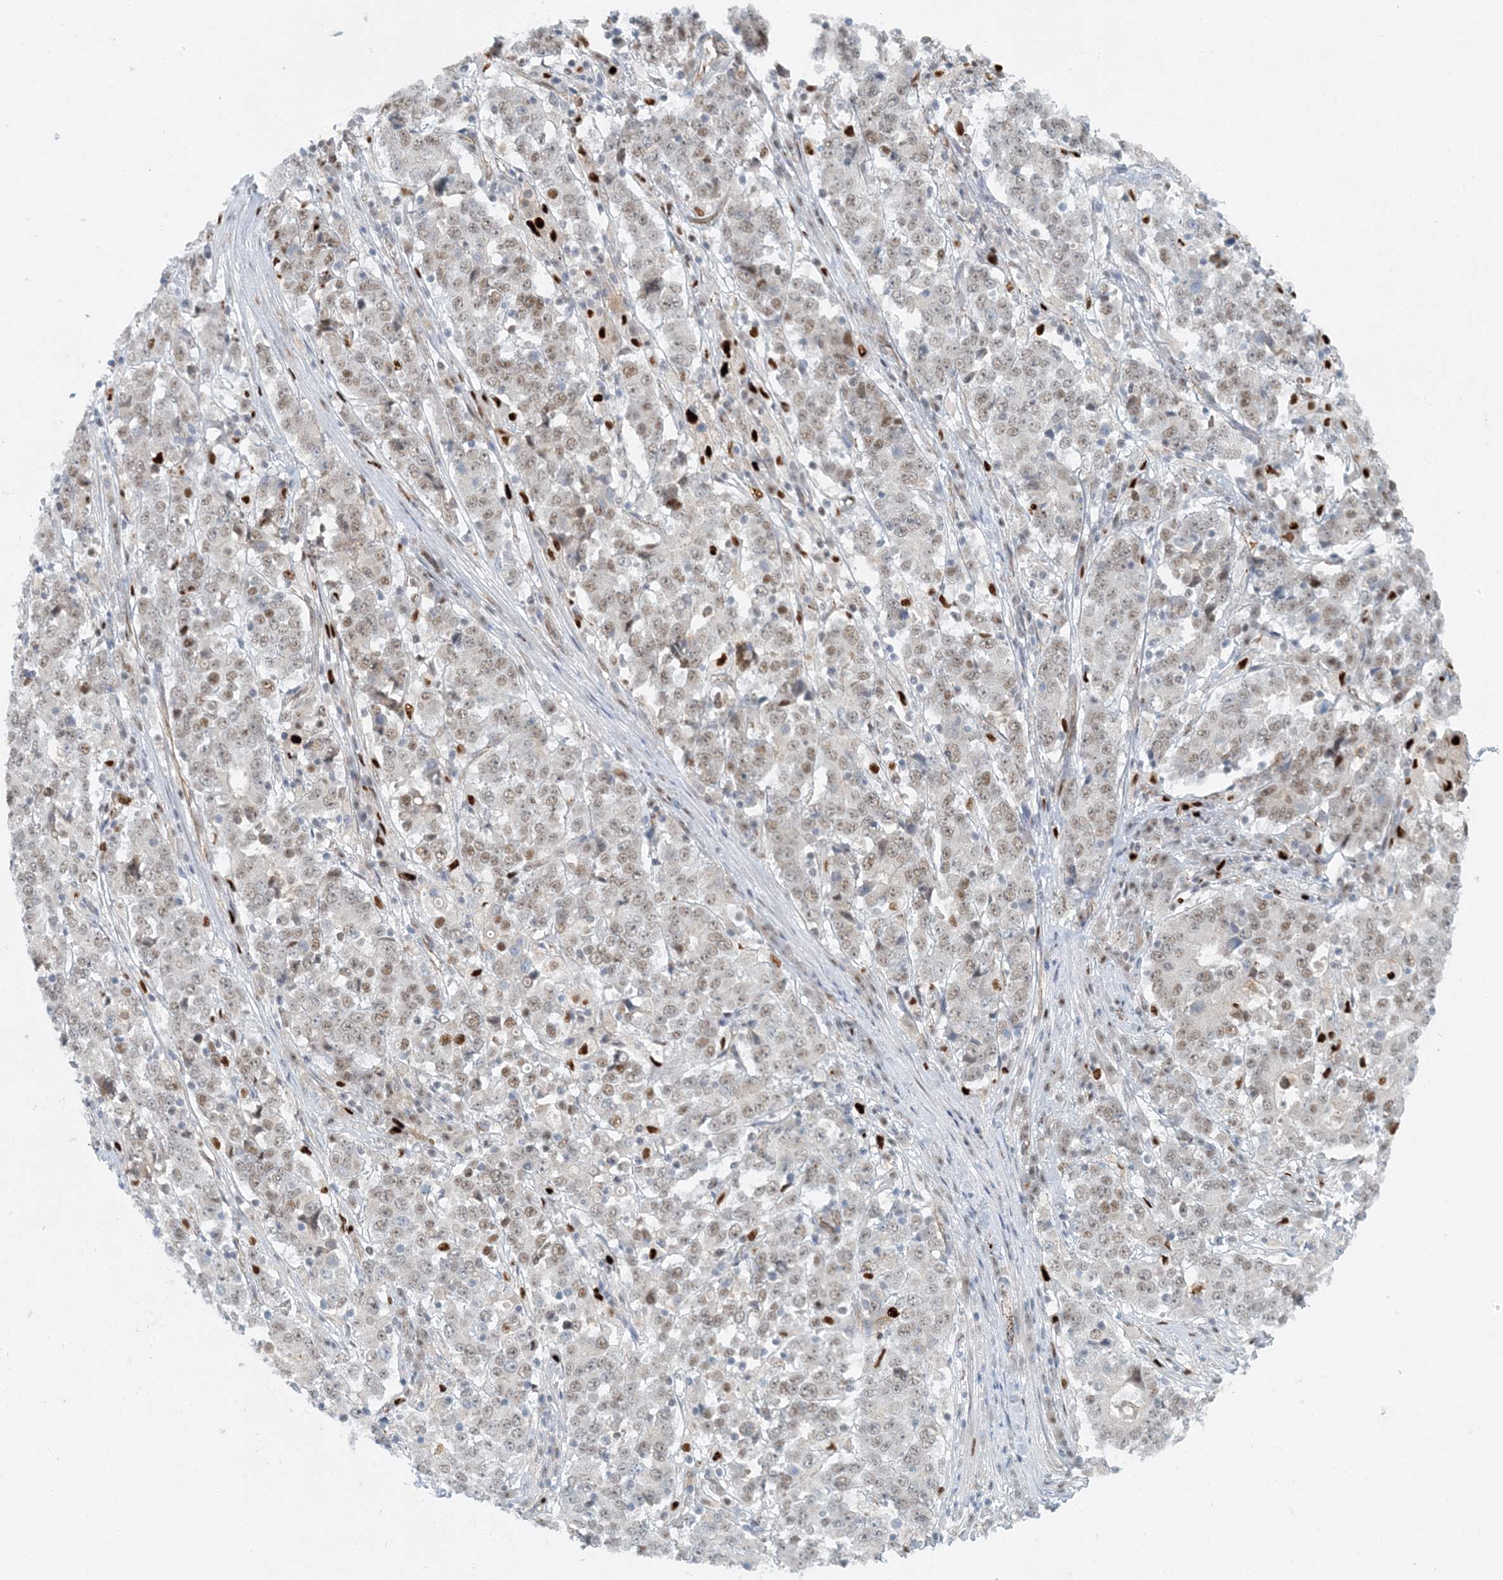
{"staining": {"intensity": "weak", "quantity": ">75%", "location": "nuclear"}, "tissue": "stomach cancer", "cell_type": "Tumor cells", "image_type": "cancer", "snomed": [{"axis": "morphology", "description": "Adenocarcinoma, NOS"}, {"axis": "topography", "description": "Stomach"}], "caption": "Adenocarcinoma (stomach) stained for a protein demonstrates weak nuclear positivity in tumor cells.", "gene": "AK9", "patient": {"sex": "male", "age": 59}}